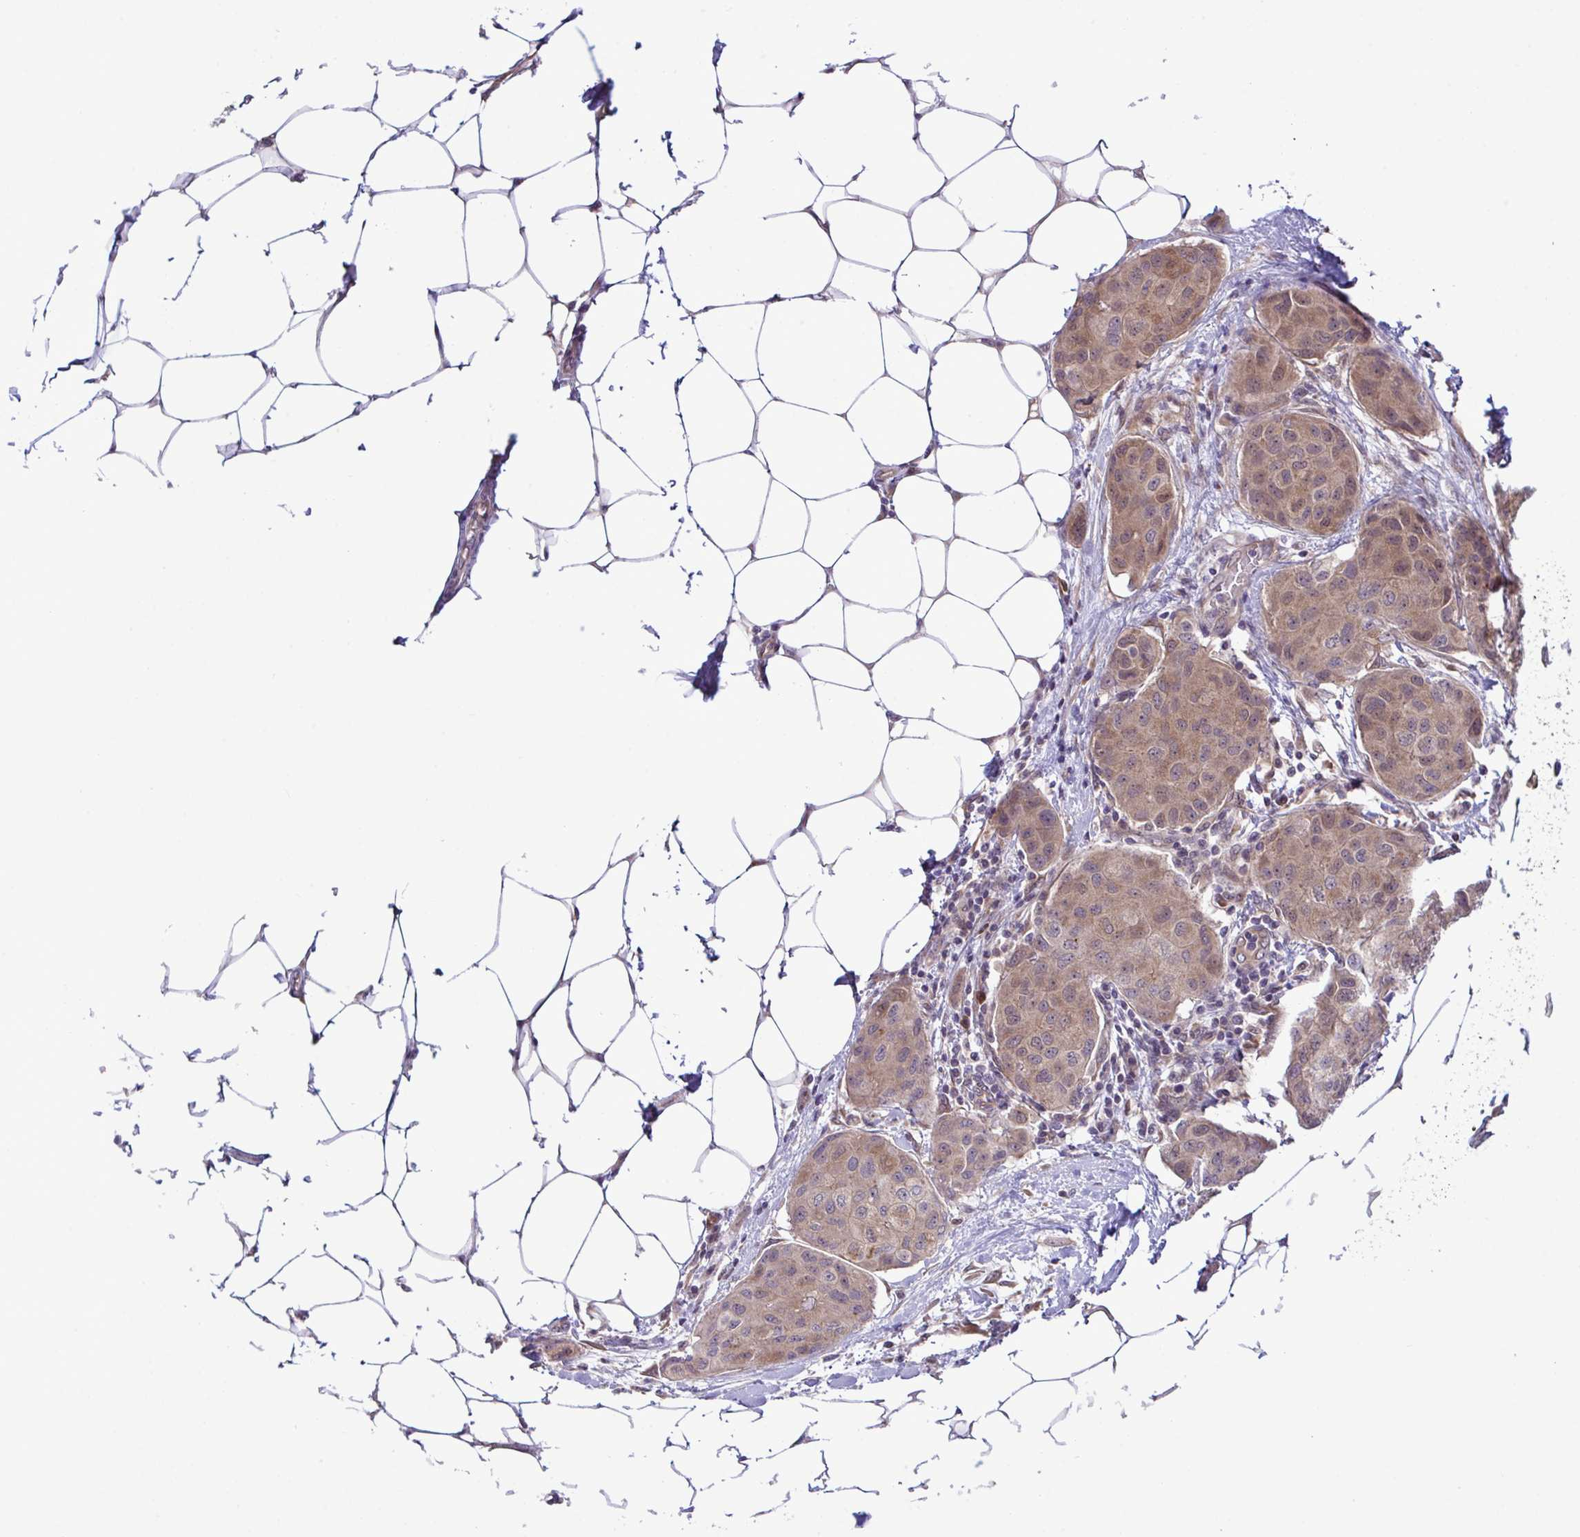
{"staining": {"intensity": "moderate", "quantity": ">75%", "location": "cytoplasmic/membranous,nuclear"}, "tissue": "breast cancer", "cell_type": "Tumor cells", "image_type": "cancer", "snomed": [{"axis": "morphology", "description": "Duct carcinoma"}, {"axis": "topography", "description": "Breast"}, {"axis": "topography", "description": "Lymph node"}], "caption": "IHC of intraductal carcinoma (breast) exhibits medium levels of moderate cytoplasmic/membranous and nuclear expression in approximately >75% of tumor cells. (Brightfield microscopy of DAB IHC at high magnification).", "gene": "CMPK1", "patient": {"sex": "female", "age": 80}}